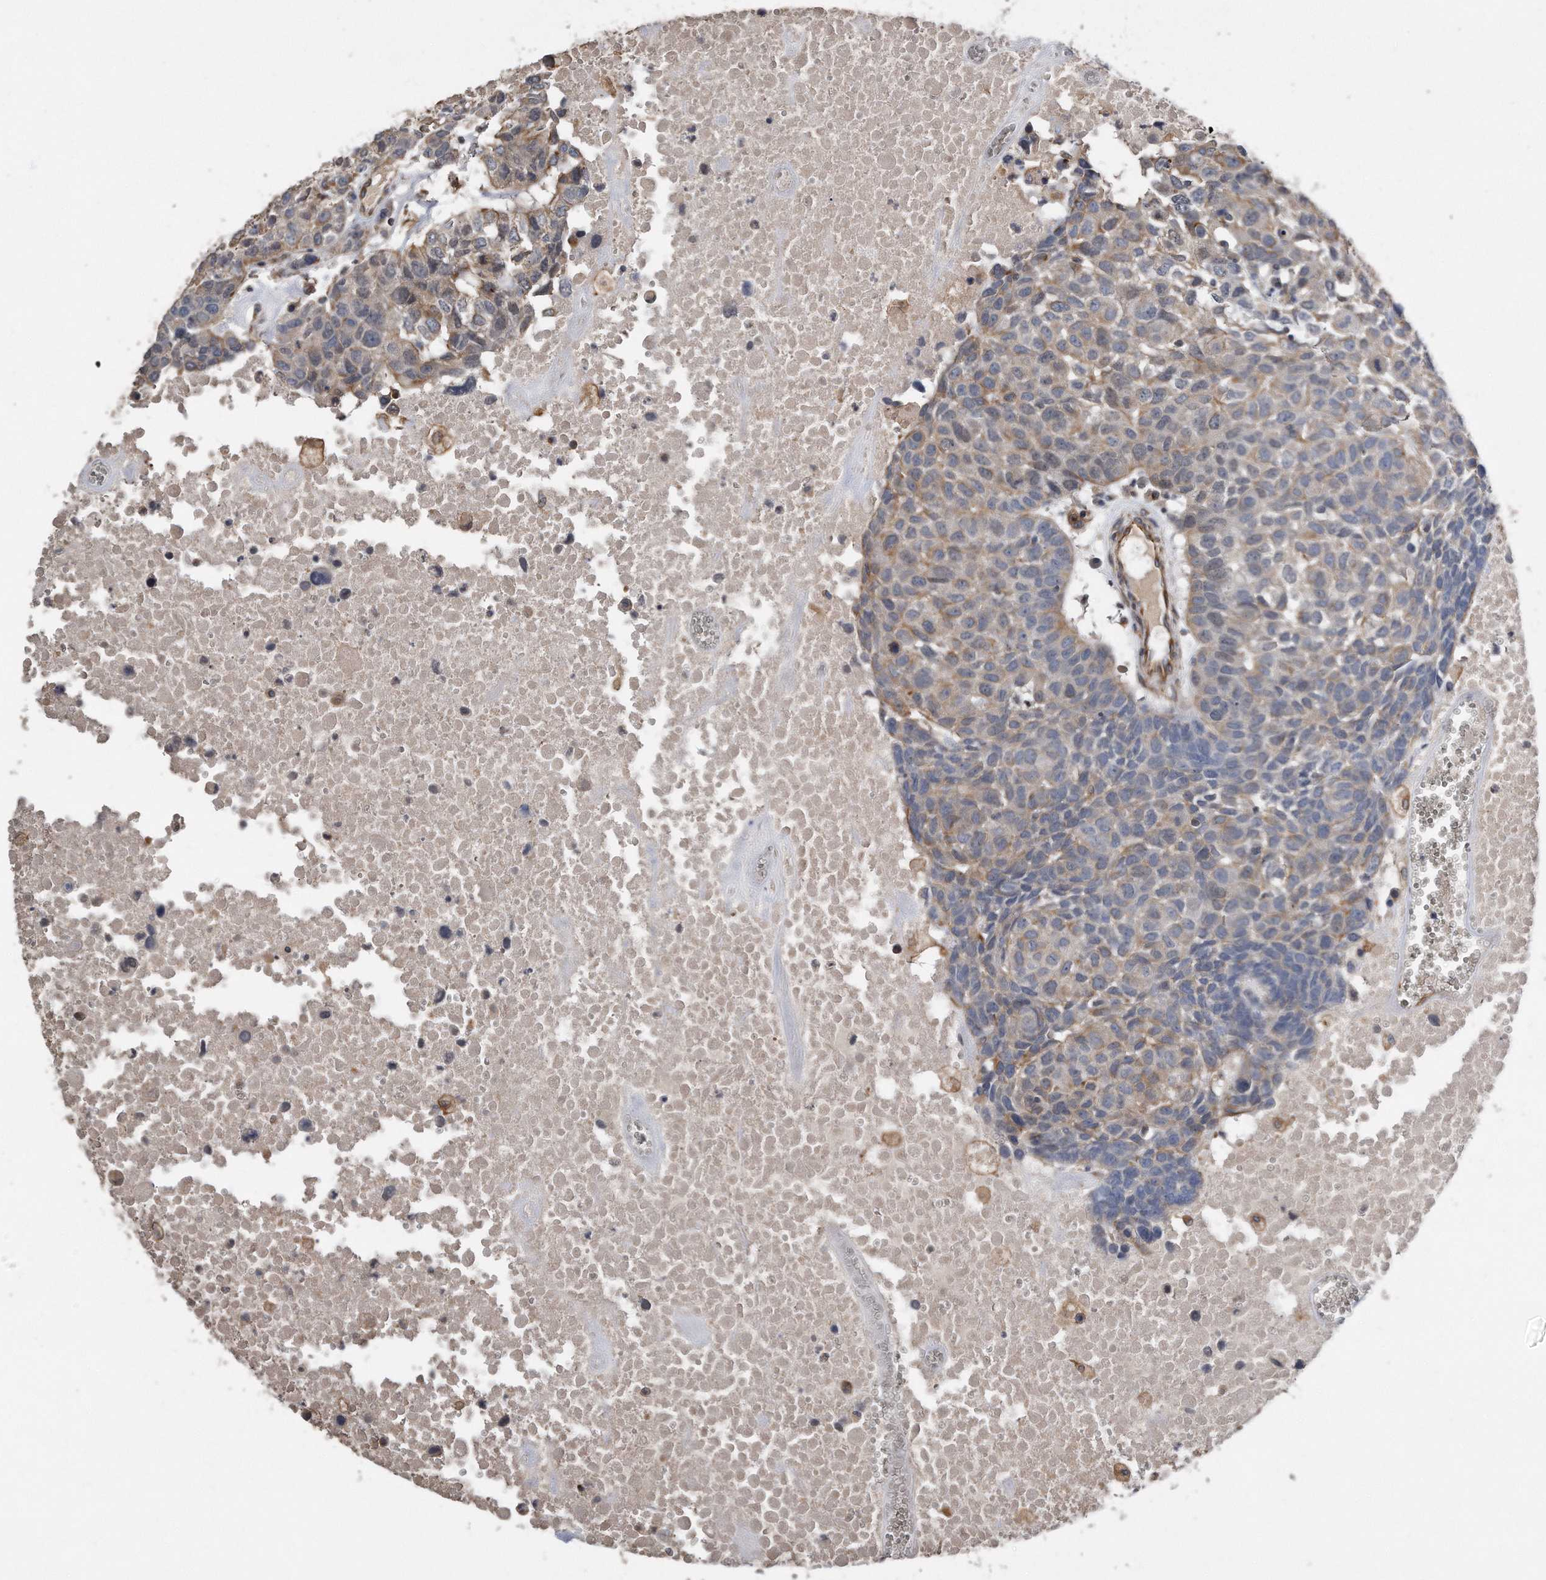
{"staining": {"intensity": "weak", "quantity": "25%-75%", "location": "cytoplasmic/membranous"}, "tissue": "head and neck cancer", "cell_type": "Tumor cells", "image_type": "cancer", "snomed": [{"axis": "morphology", "description": "Squamous cell carcinoma, NOS"}, {"axis": "topography", "description": "Head-Neck"}], "caption": "Protein expression analysis of head and neck cancer exhibits weak cytoplasmic/membranous staining in approximately 25%-75% of tumor cells.", "gene": "GPC1", "patient": {"sex": "male", "age": 66}}